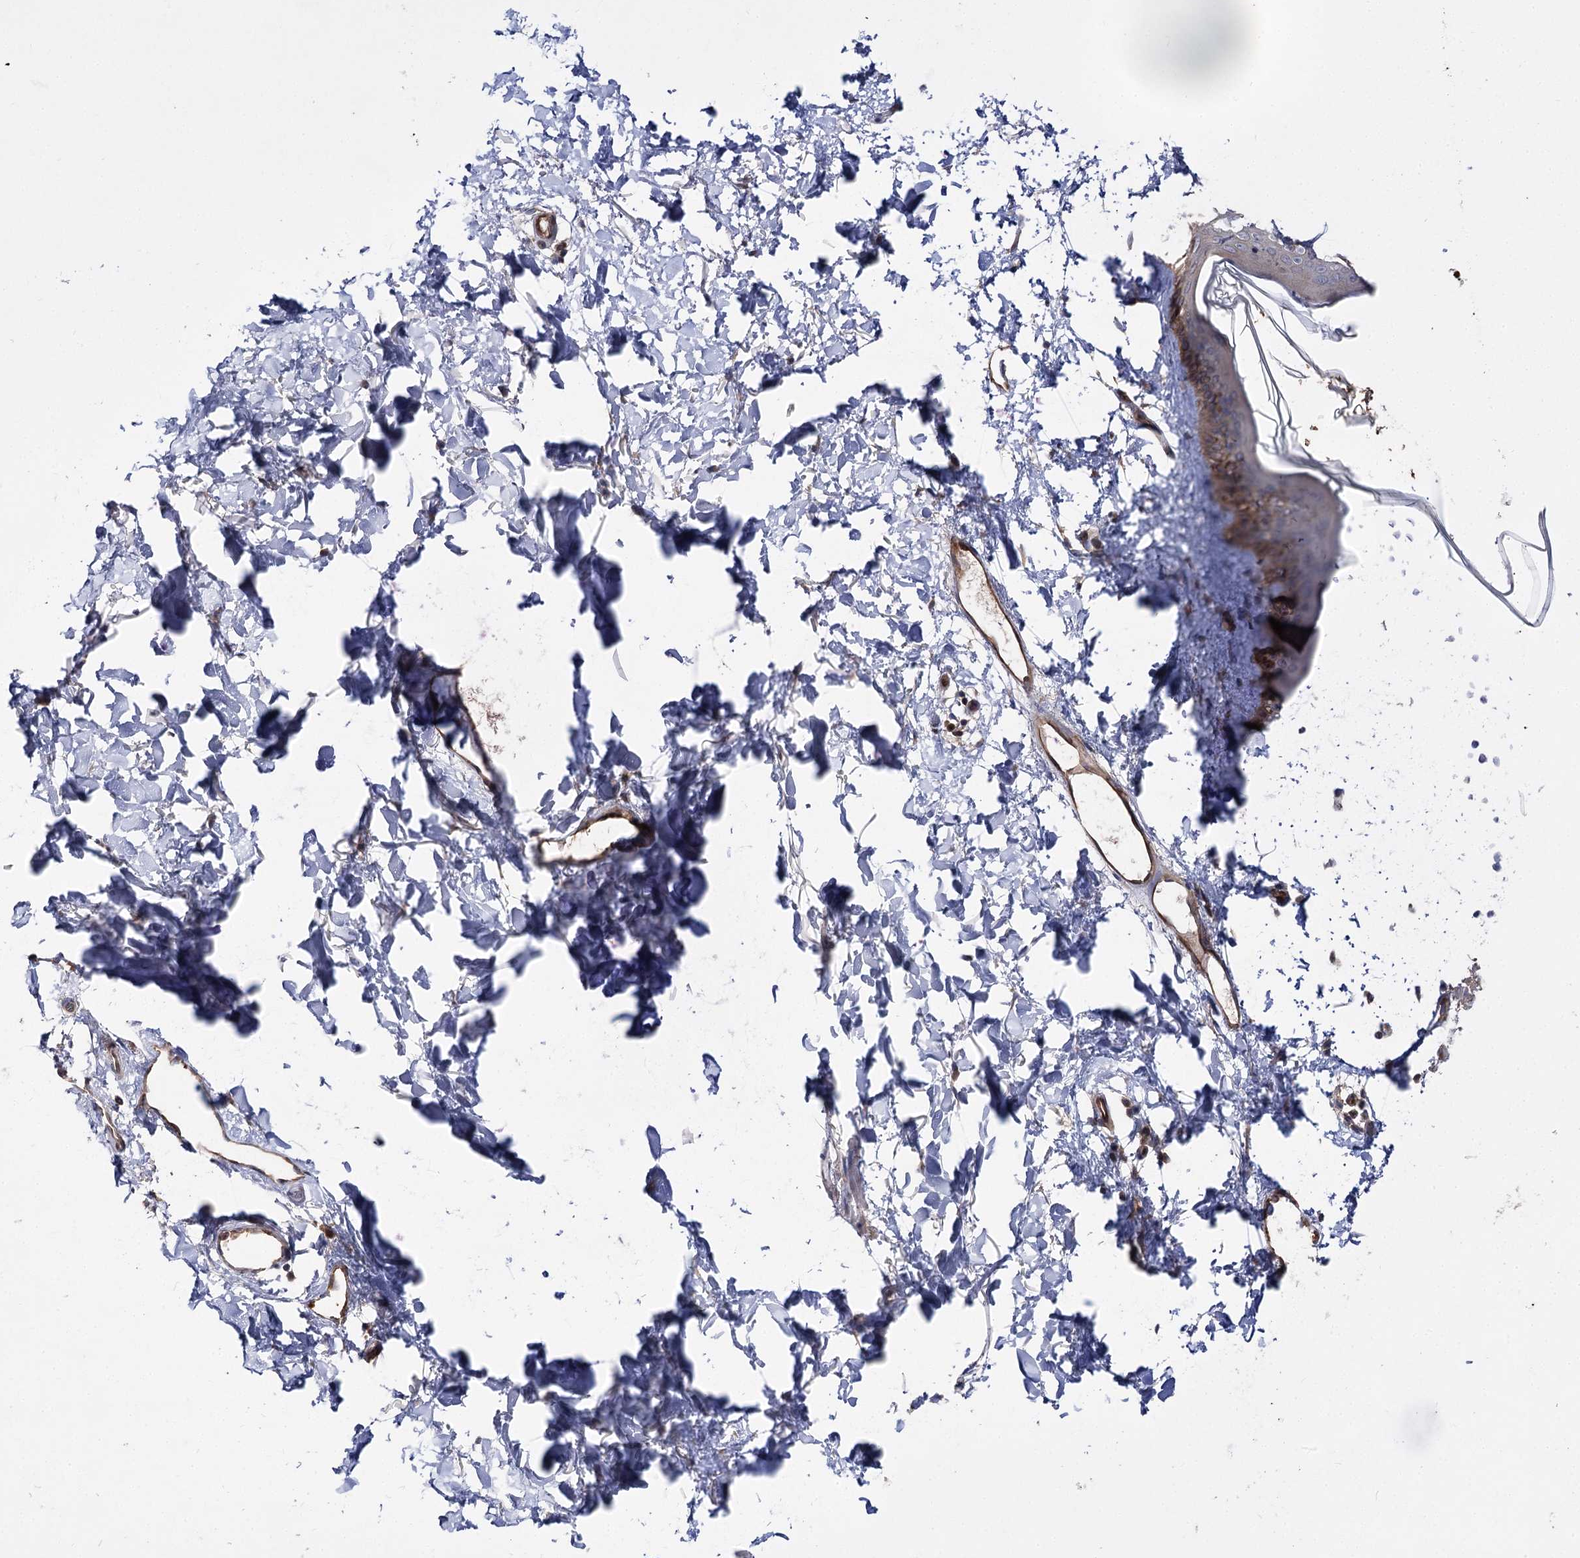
{"staining": {"intensity": "moderate", "quantity": ">75%", "location": "cytoplasmic/membranous"}, "tissue": "skin", "cell_type": "Fibroblasts", "image_type": "normal", "snomed": [{"axis": "morphology", "description": "Normal tissue, NOS"}, {"axis": "topography", "description": "Skin"}], "caption": "Immunohistochemistry (IHC) photomicrograph of unremarkable skin: human skin stained using immunohistochemistry shows medium levels of moderate protein expression localized specifically in the cytoplasmic/membranous of fibroblasts, appearing as a cytoplasmic/membranous brown color.", "gene": "BCR", "patient": {"sex": "female", "age": 58}}